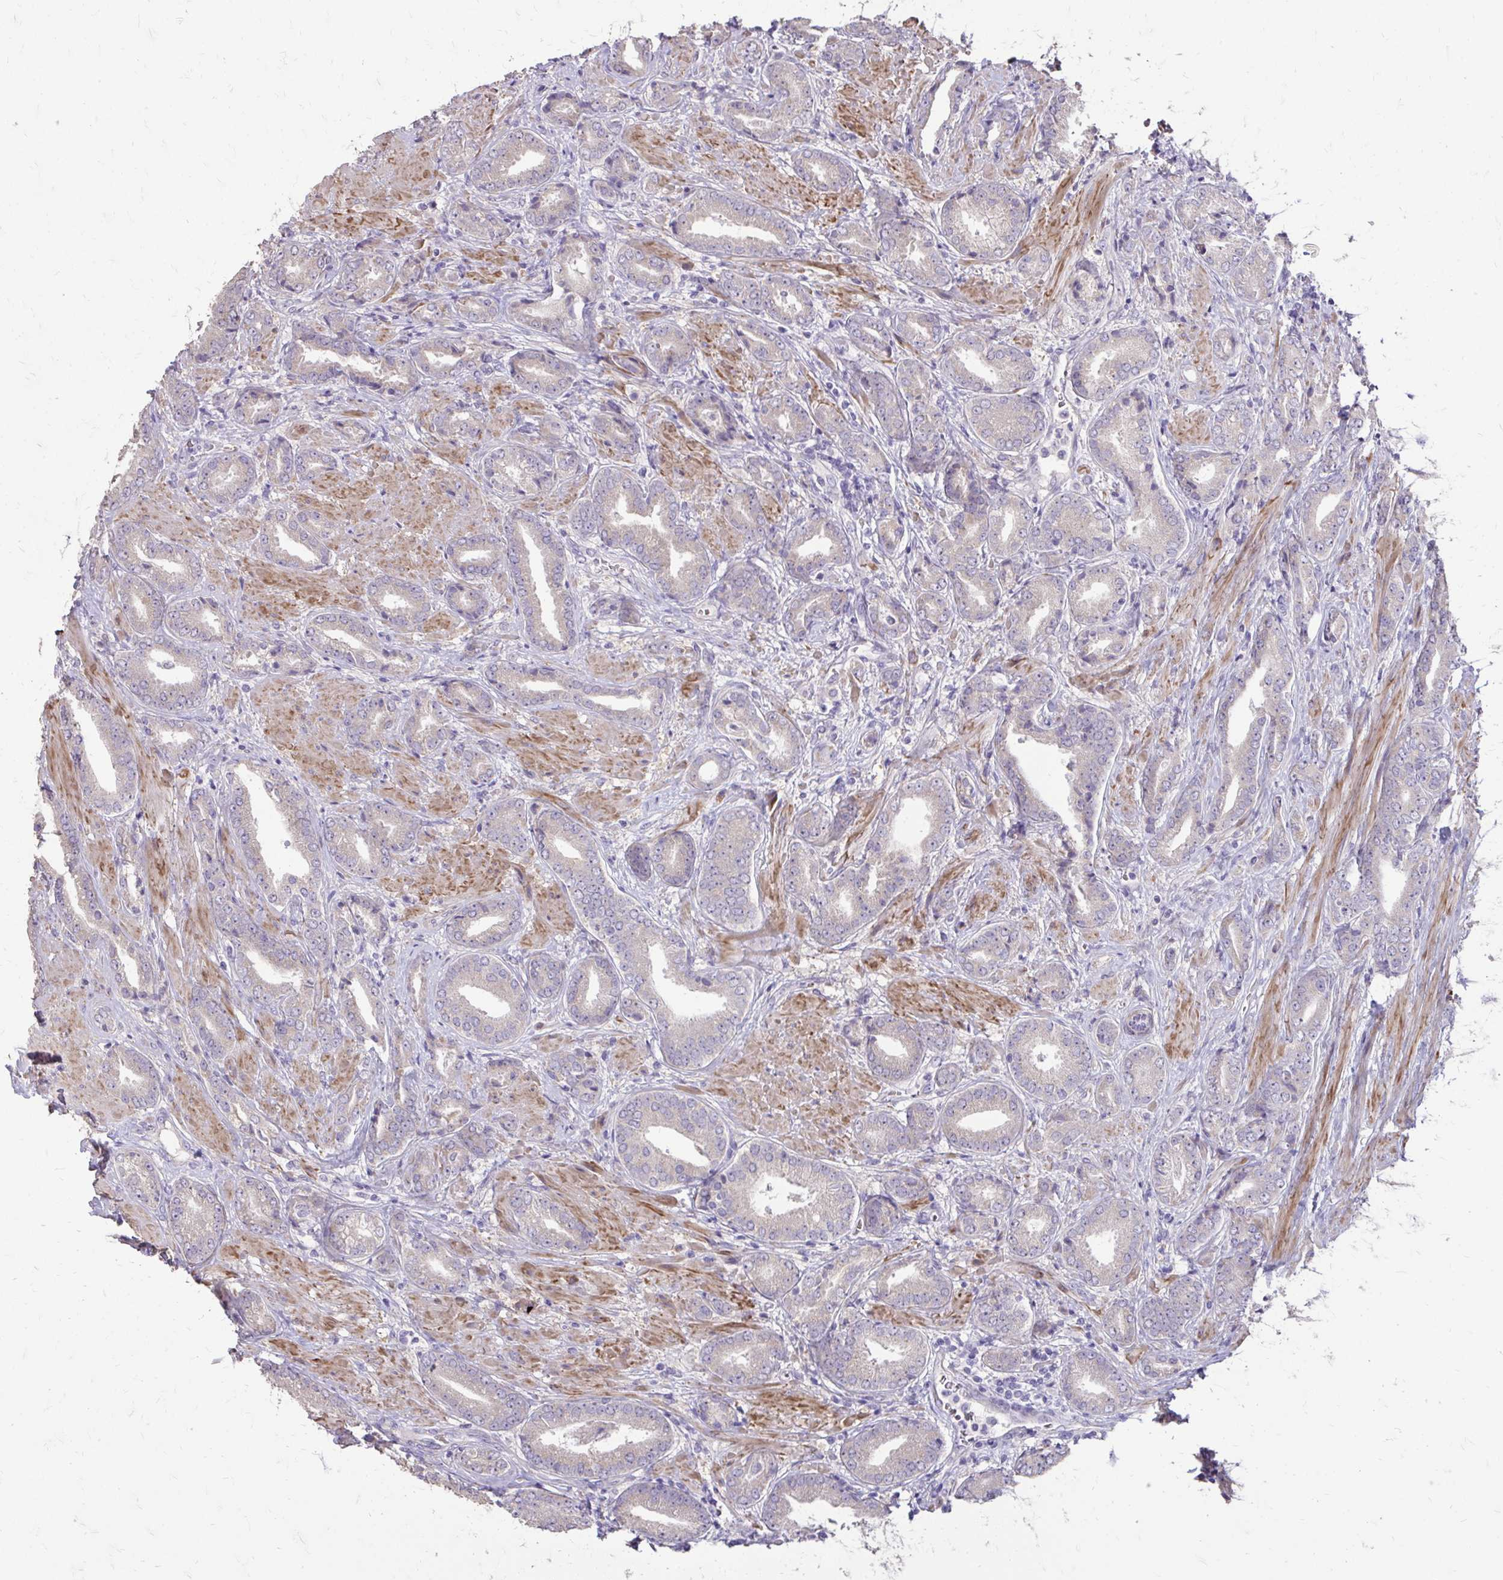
{"staining": {"intensity": "negative", "quantity": "none", "location": "none"}, "tissue": "prostate cancer", "cell_type": "Tumor cells", "image_type": "cancer", "snomed": [{"axis": "morphology", "description": "Adenocarcinoma, High grade"}, {"axis": "topography", "description": "Prostate"}], "caption": "Tumor cells show no significant expression in prostate cancer.", "gene": "MYORG", "patient": {"sex": "male", "age": 56}}